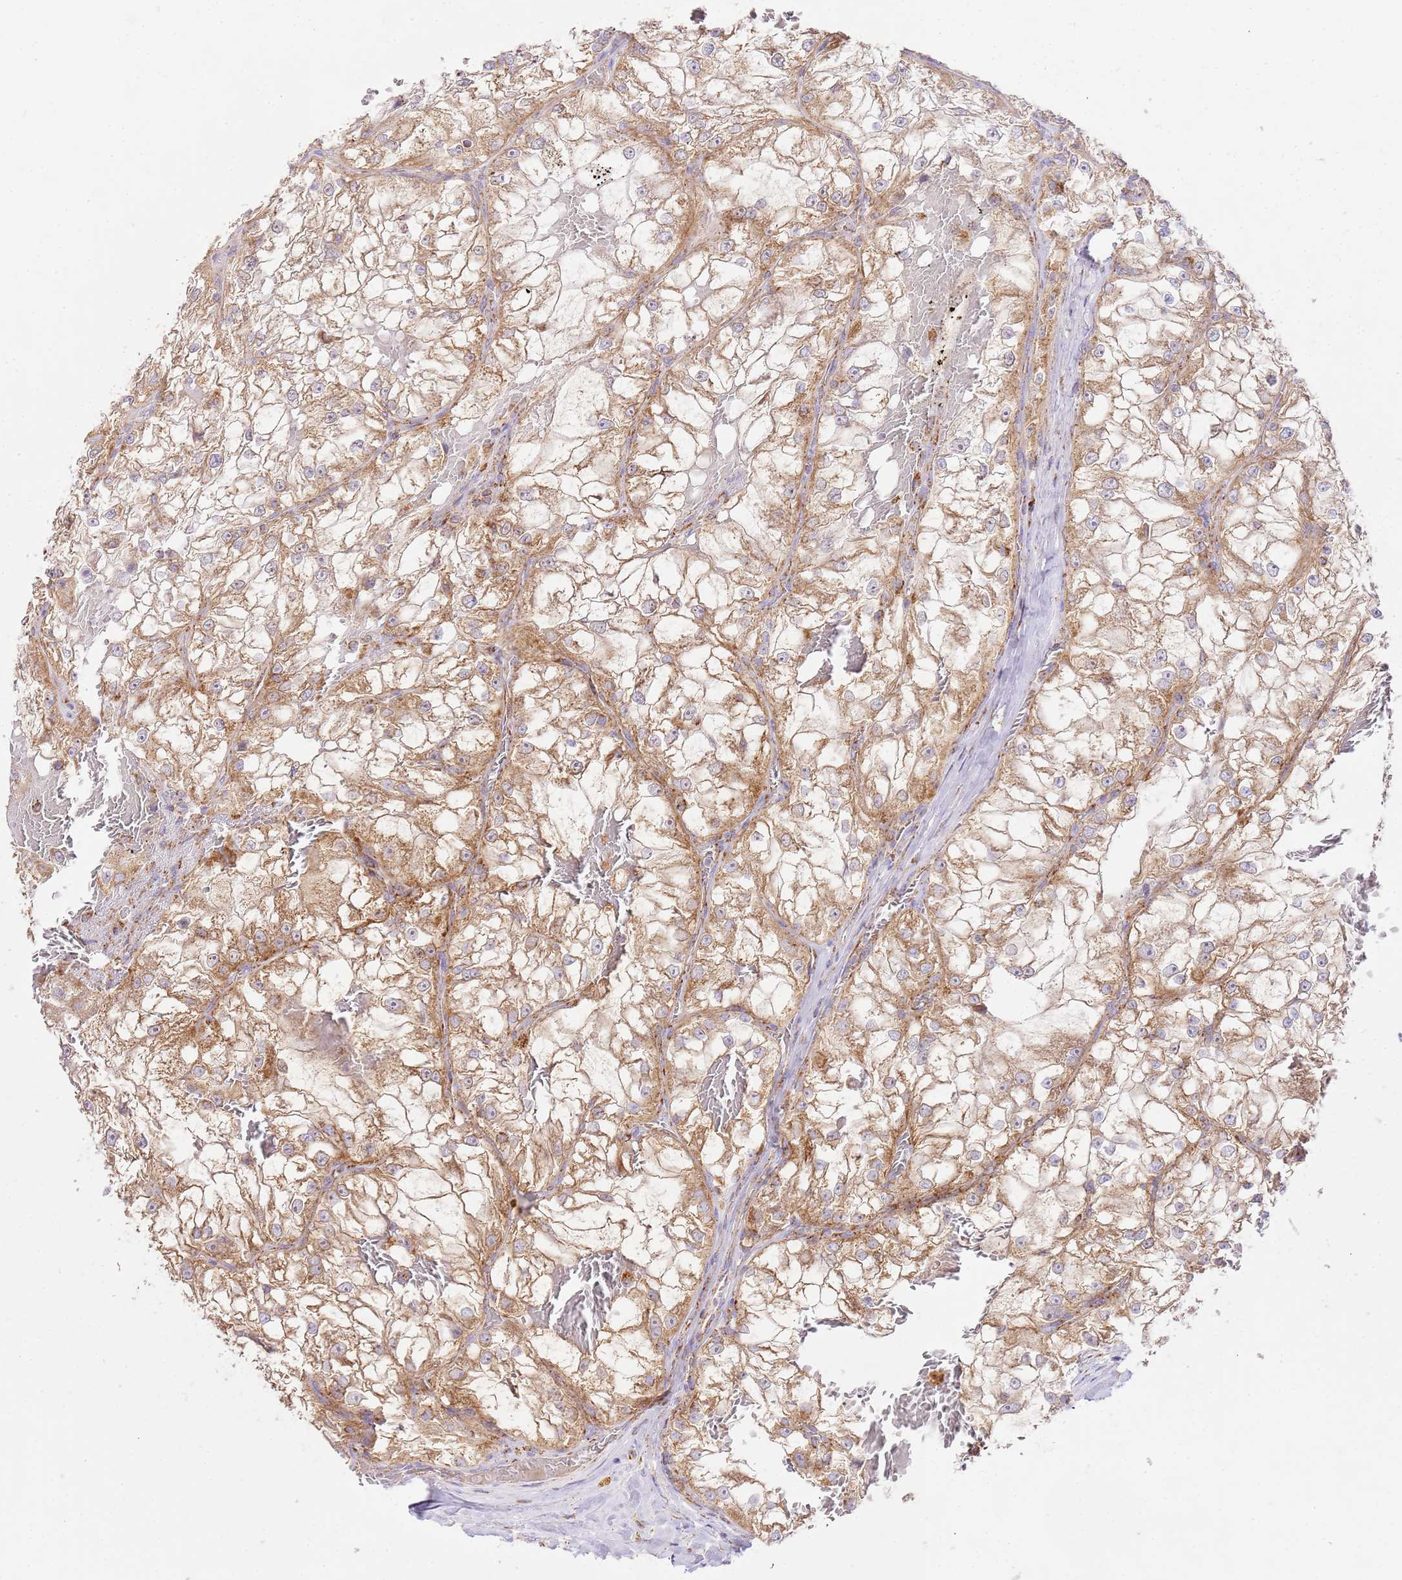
{"staining": {"intensity": "moderate", "quantity": ">75%", "location": "cytoplasmic/membranous"}, "tissue": "renal cancer", "cell_type": "Tumor cells", "image_type": "cancer", "snomed": [{"axis": "morphology", "description": "Adenocarcinoma, NOS"}, {"axis": "topography", "description": "Kidney"}], "caption": "Tumor cells demonstrate medium levels of moderate cytoplasmic/membranous positivity in about >75% of cells in human adenocarcinoma (renal).", "gene": "ZBTB39", "patient": {"sex": "female", "age": 72}}